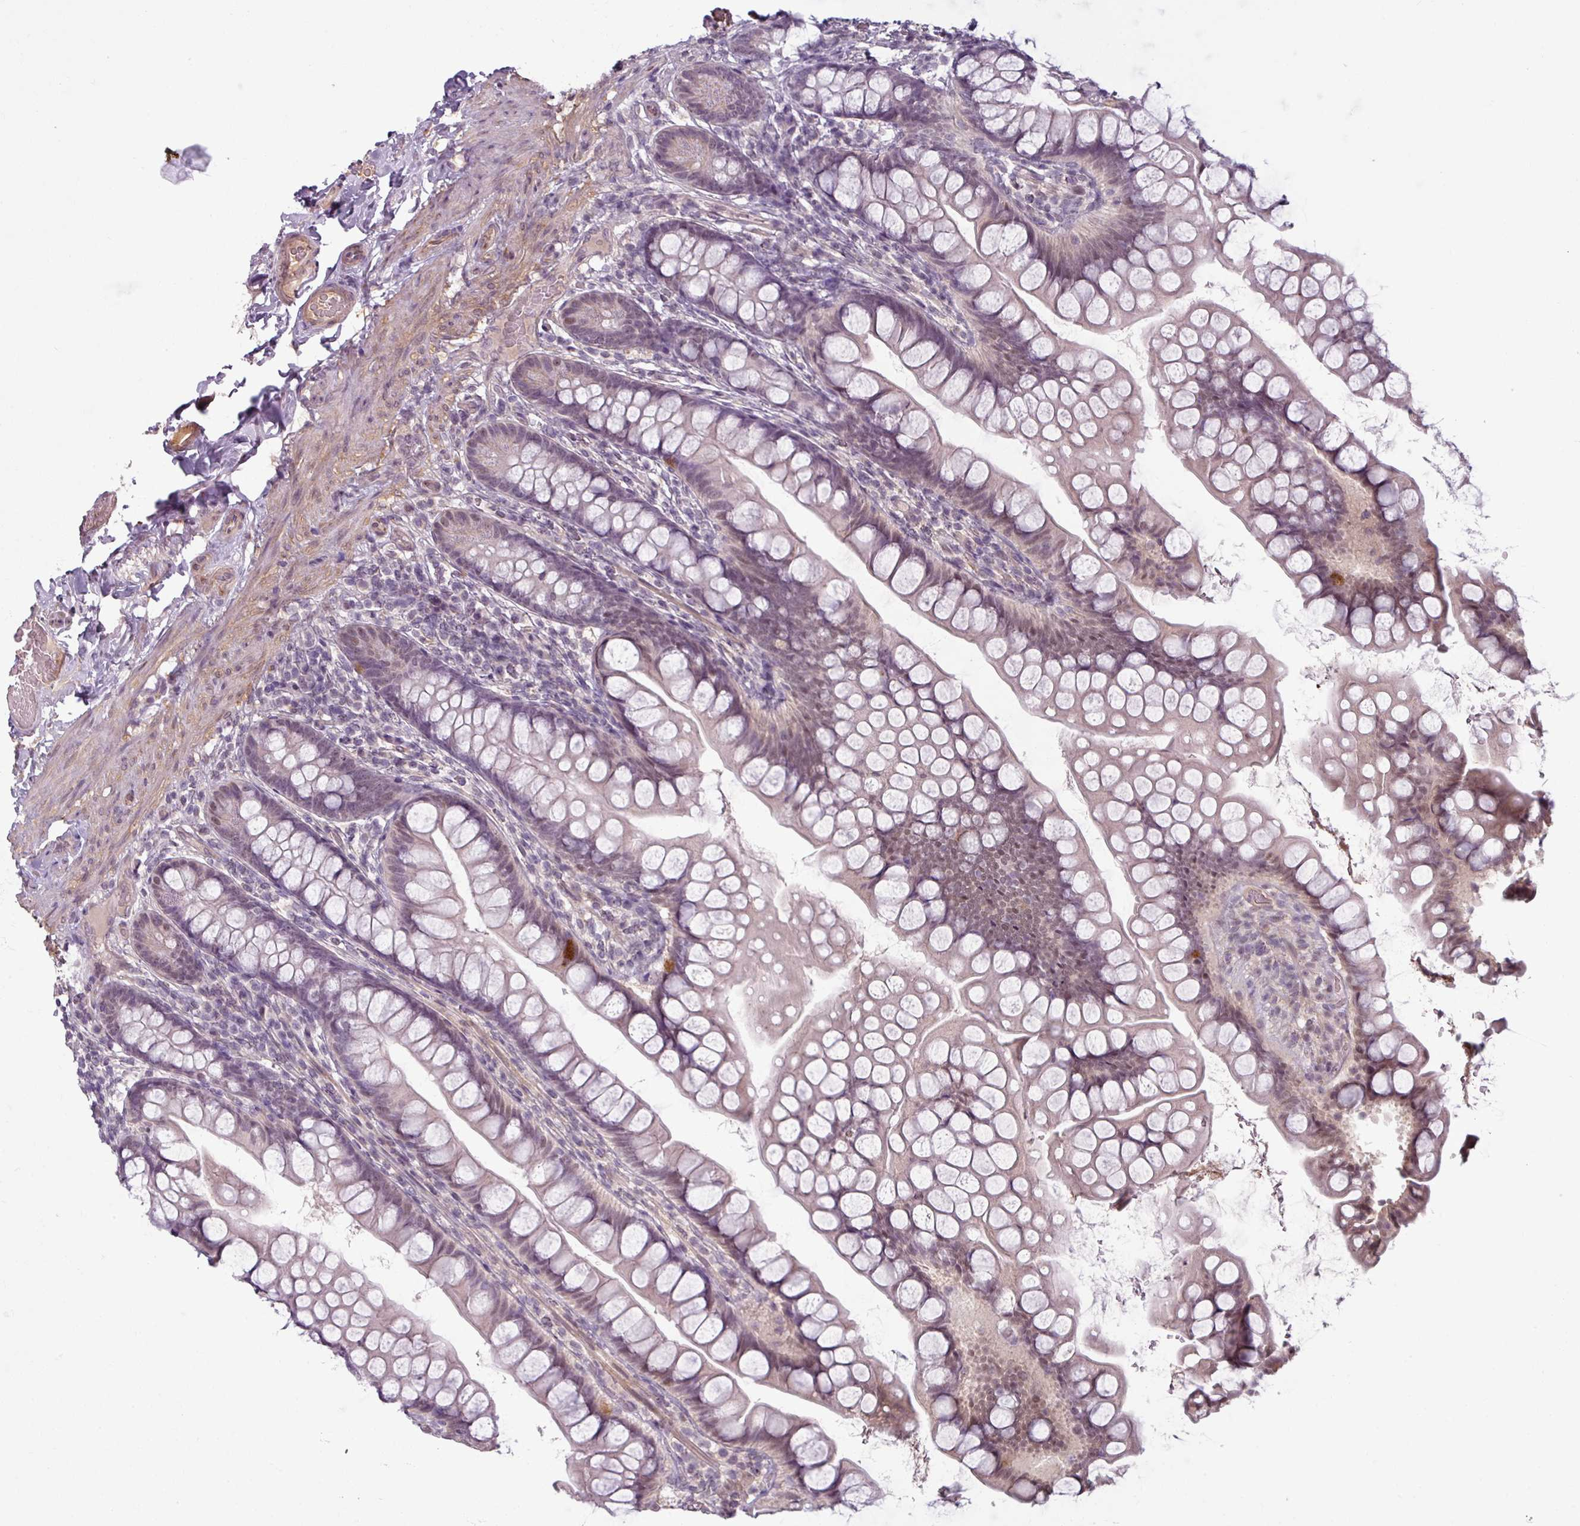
{"staining": {"intensity": "weak", "quantity": "25%-75%", "location": "cytoplasmic/membranous,nuclear"}, "tissue": "small intestine", "cell_type": "Glandular cells", "image_type": "normal", "snomed": [{"axis": "morphology", "description": "Normal tissue, NOS"}, {"axis": "topography", "description": "Small intestine"}], "caption": "Small intestine stained with a brown dye demonstrates weak cytoplasmic/membranous,nuclear positive expression in about 25%-75% of glandular cells.", "gene": "UVSSA", "patient": {"sex": "male", "age": 70}}